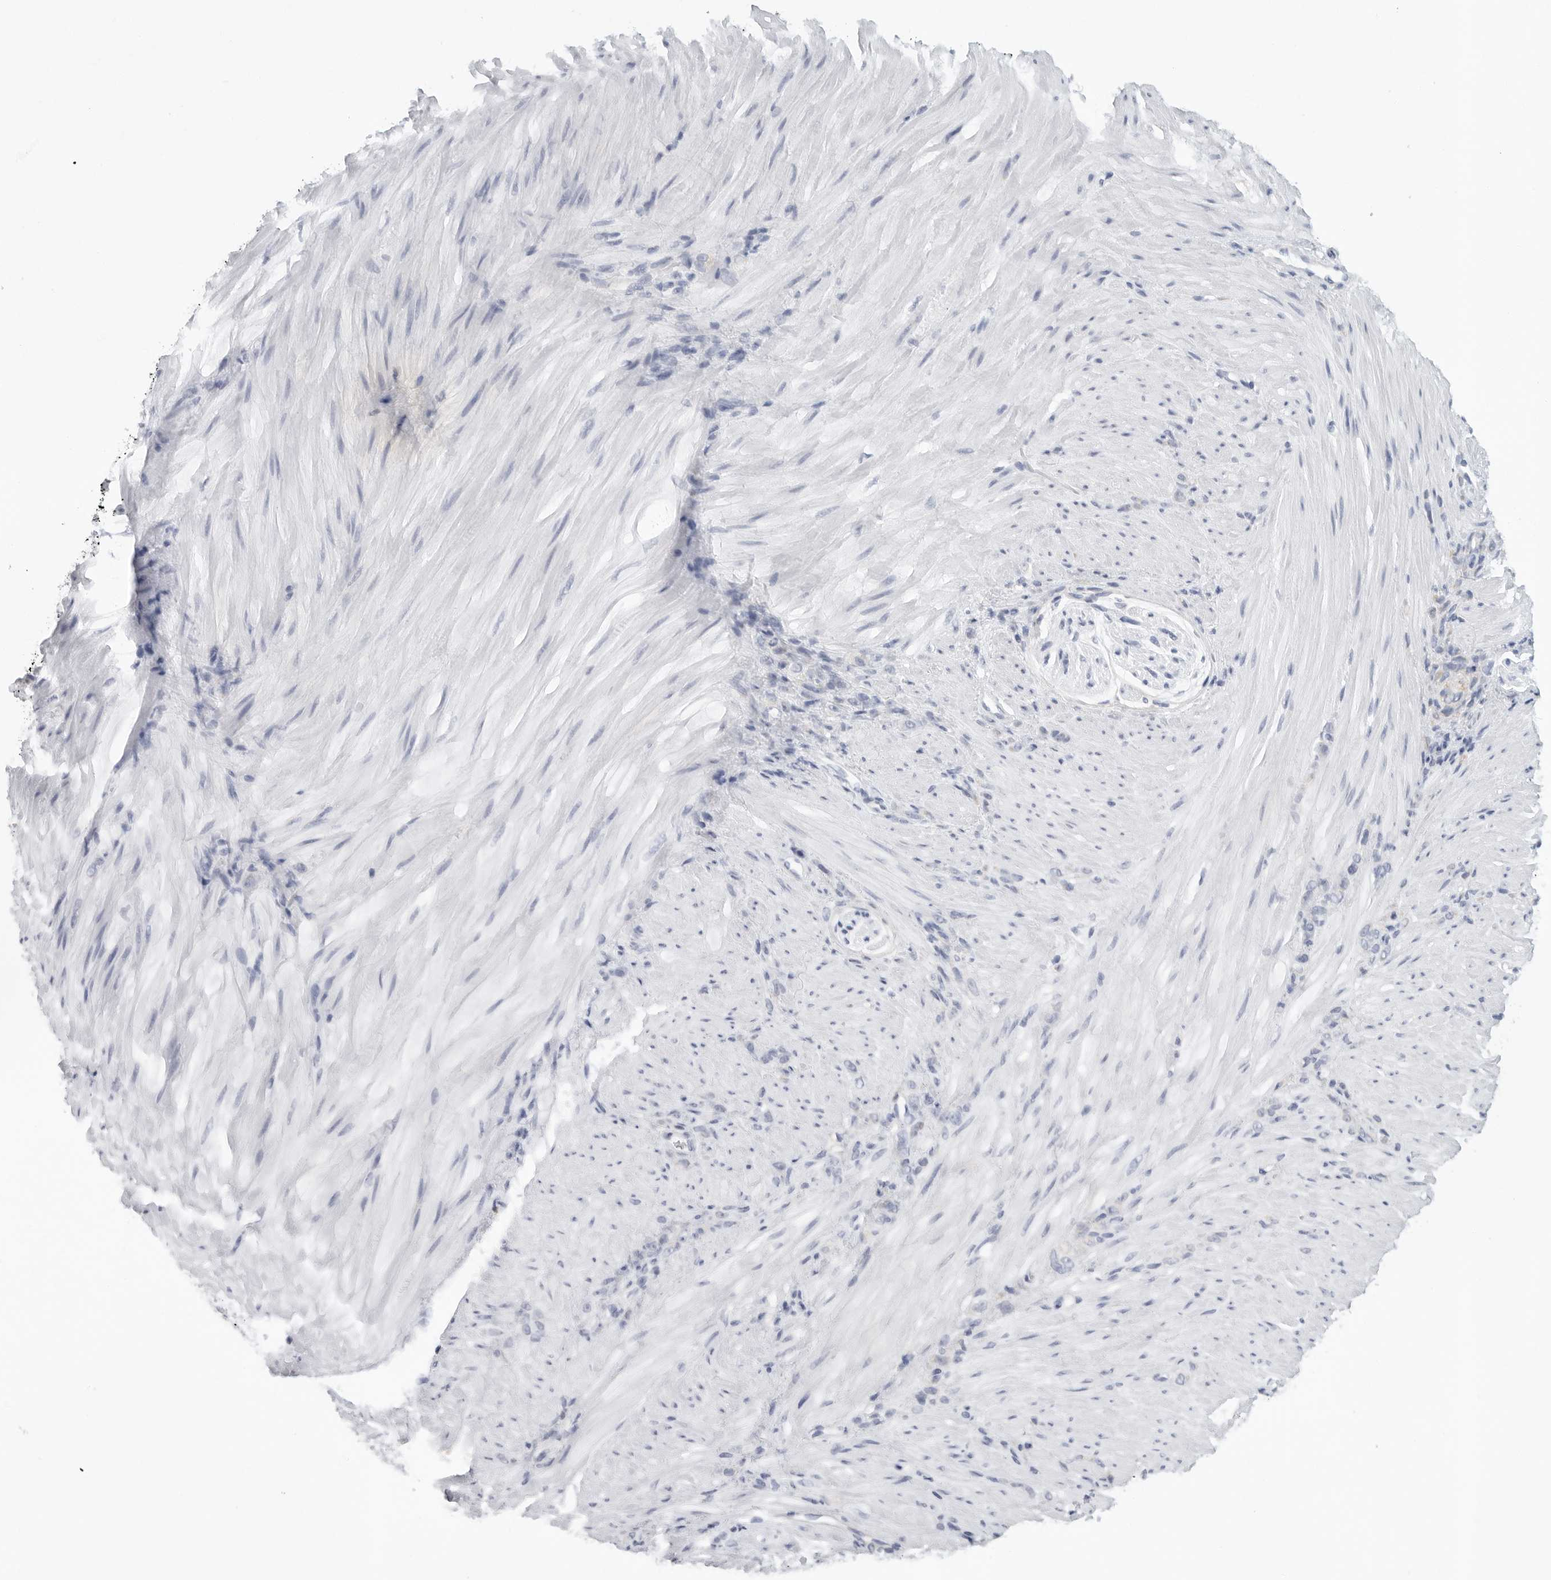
{"staining": {"intensity": "negative", "quantity": "none", "location": "none"}, "tissue": "stomach cancer", "cell_type": "Tumor cells", "image_type": "cancer", "snomed": [{"axis": "morphology", "description": "Normal tissue, NOS"}, {"axis": "morphology", "description": "Adenocarcinoma, NOS"}, {"axis": "topography", "description": "Stomach"}], "caption": "Immunohistochemistry of human stomach adenocarcinoma displays no positivity in tumor cells.", "gene": "TNR", "patient": {"sex": "male", "age": 82}}